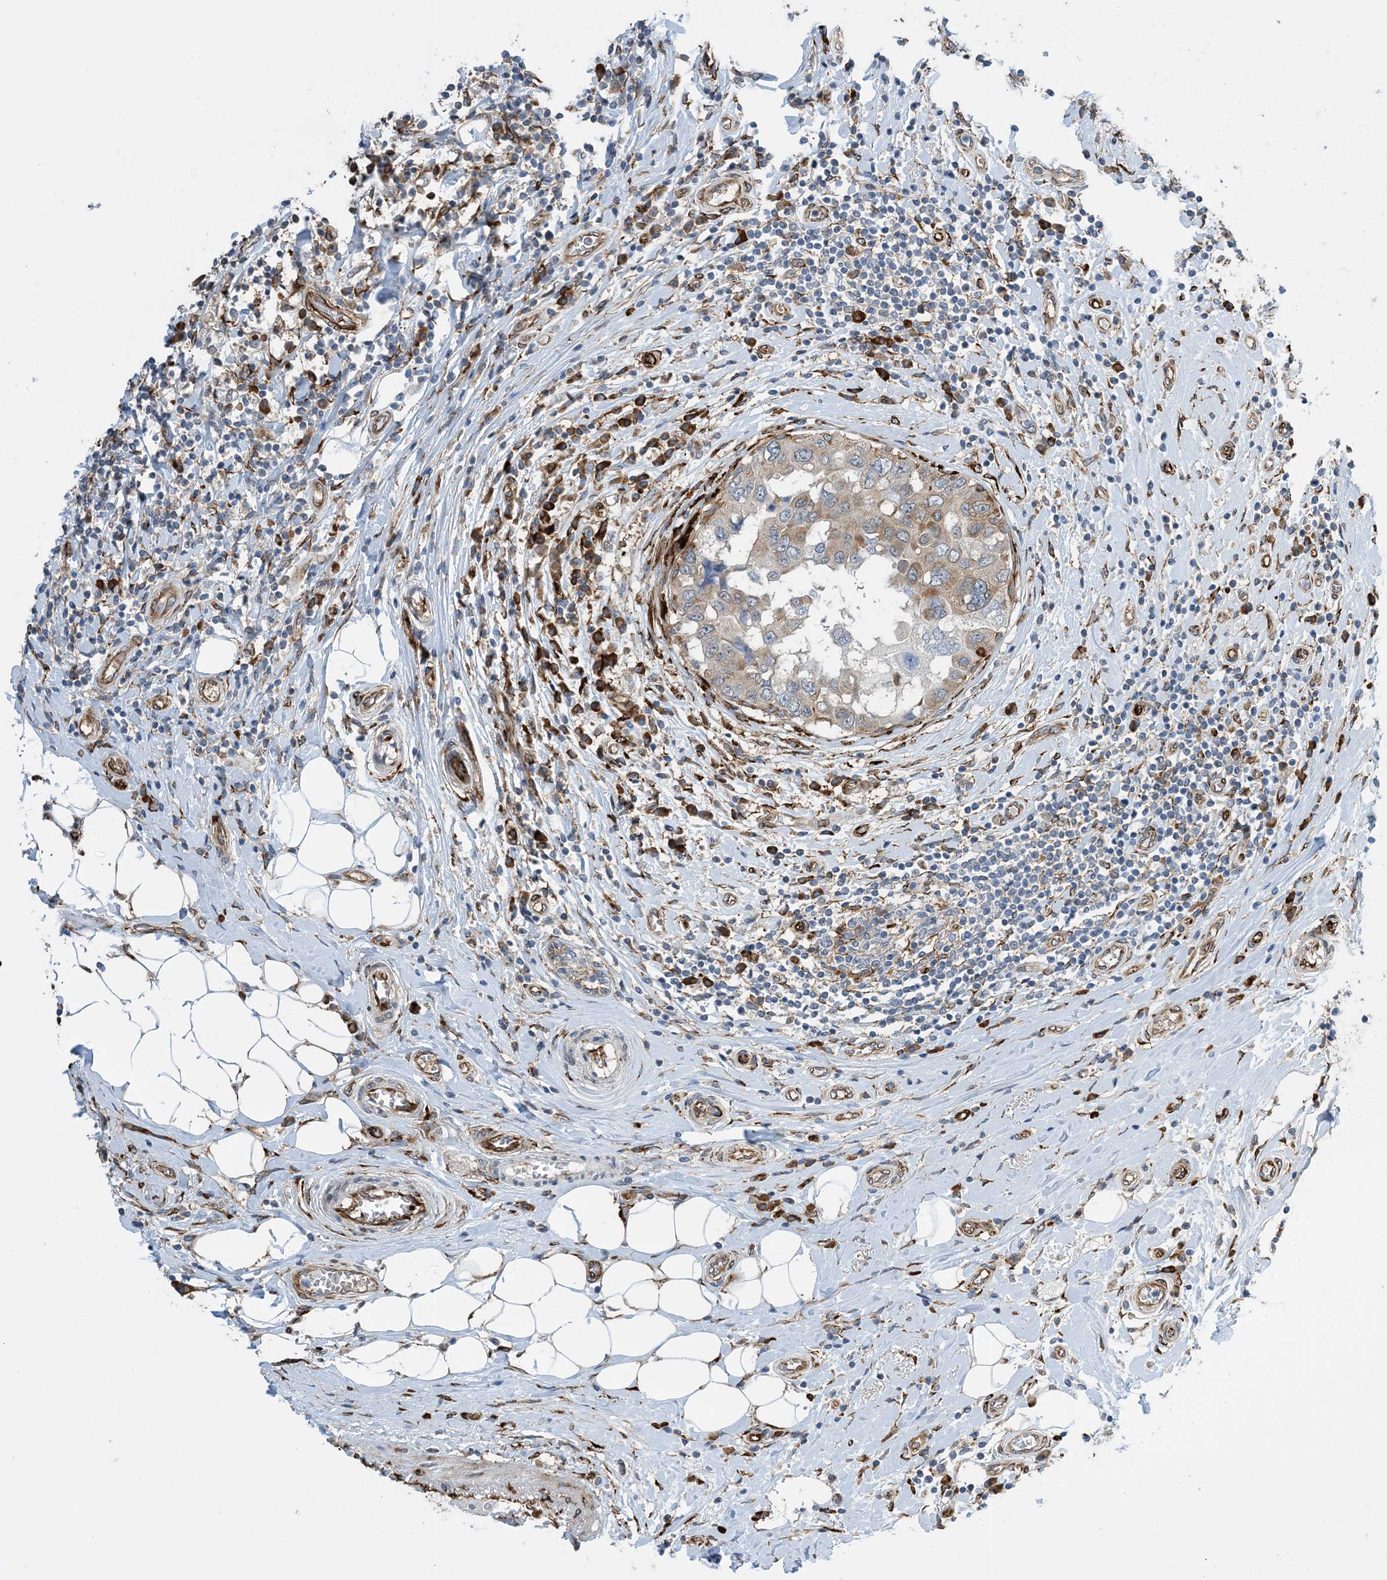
{"staining": {"intensity": "moderate", "quantity": ">75%", "location": "cytoplasmic/membranous"}, "tissue": "breast cancer", "cell_type": "Tumor cells", "image_type": "cancer", "snomed": [{"axis": "morphology", "description": "Duct carcinoma"}, {"axis": "topography", "description": "Breast"}], "caption": "The micrograph demonstrates staining of intraductal carcinoma (breast), revealing moderate cytoplasmic/membranous protein staining (brown color) within tumor cells.", "gene": "ZBTB45", "patient": {"sex": "female", "age": 27}}